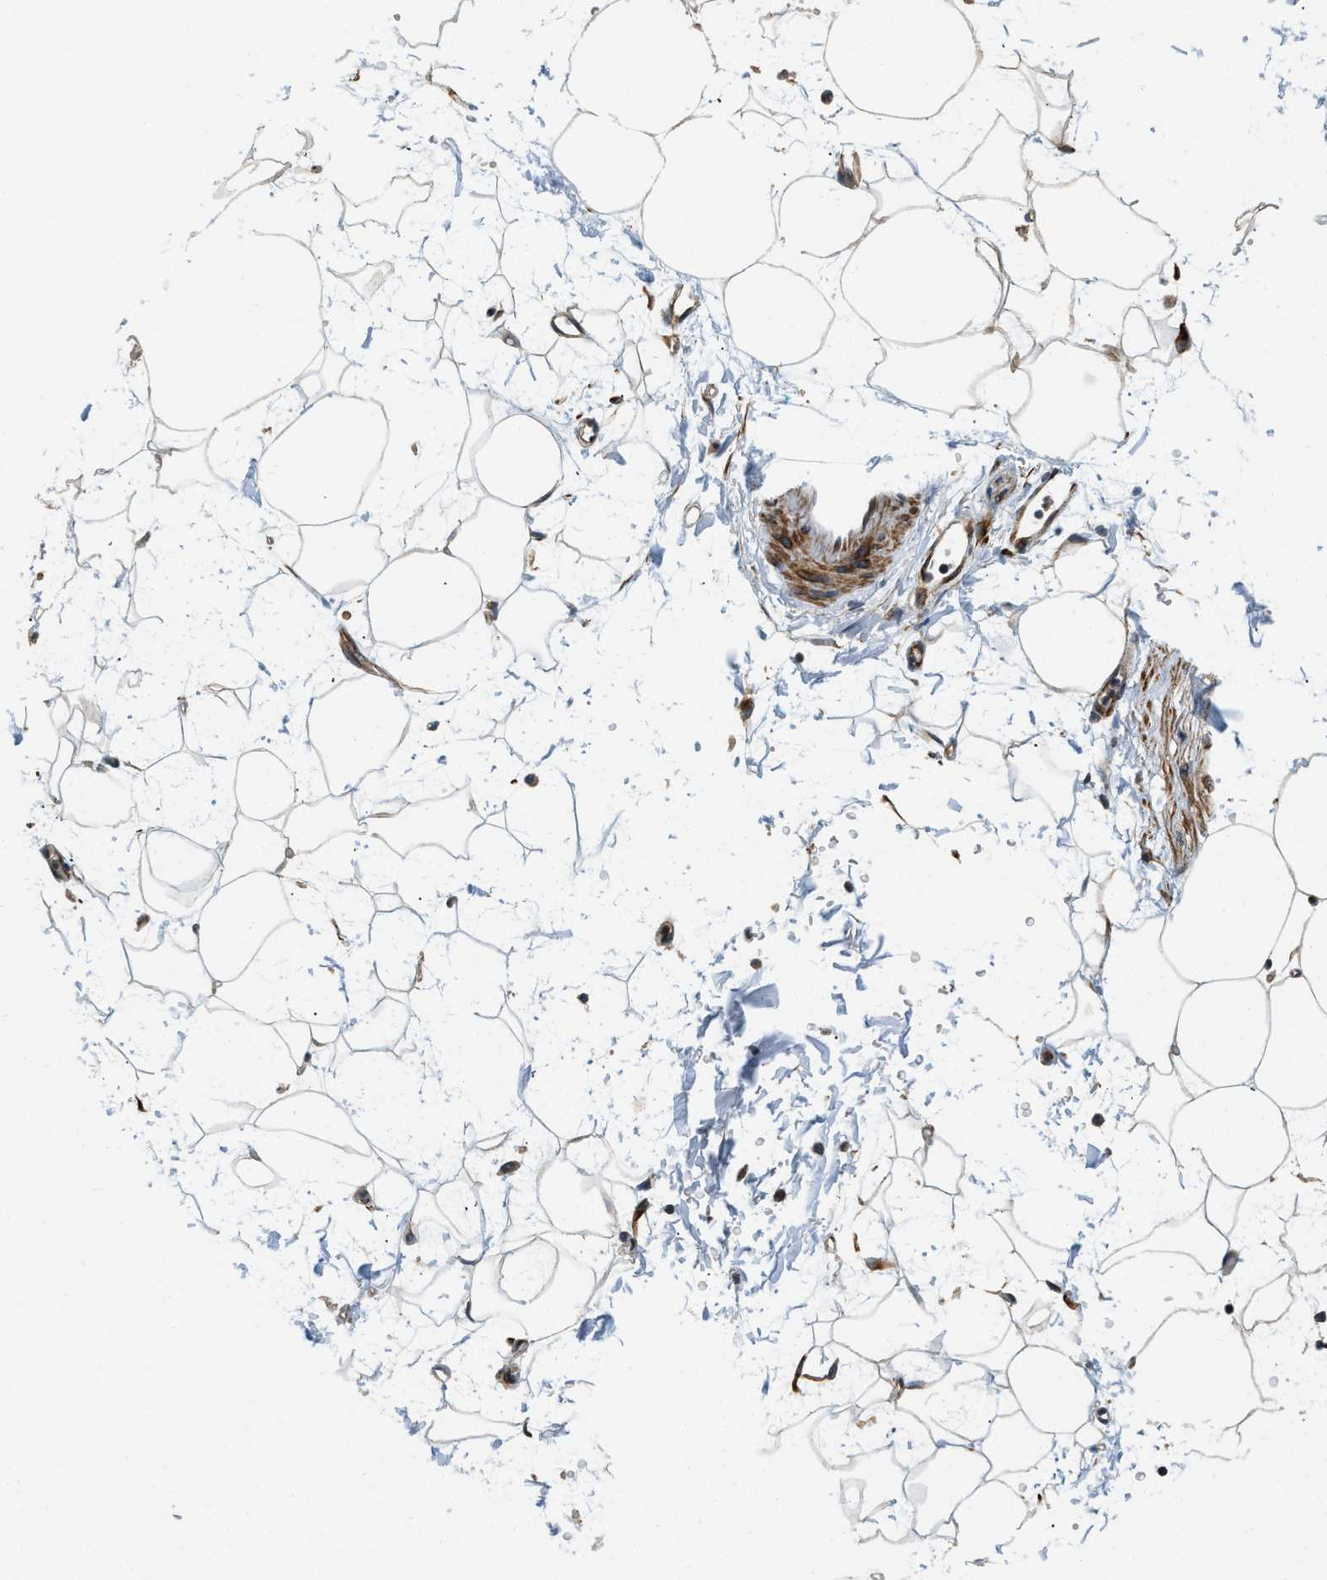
{"staining": {"intensity": "moderate", "quantity": "25%-75%", "location": "cytoplasmic/membranous"}, "tissue": "adipose tissue", "cell_type": "Adipocytes", "image_type": "normal", "snomed": [{"axis": "morphology", "description": "Normal tissue, NOS"}, {"axis": "topography", "description": "Soft tissue"}], "caption": "High-magnification brightfield microscopy of benign adipose tissue stained with DAB (brown) and counterstained with hematoxylin (blue). adipocytes exhibit moderate cytoplasmic/membranous expression is seen in approximately25%-75% of cells. Using DAB (brown) and hematoxylin (blue) stains, captured at high magnification using brightfield microscopy.", "gene": "ALOX12", "patient": {"sex": "male", "age": 72}}